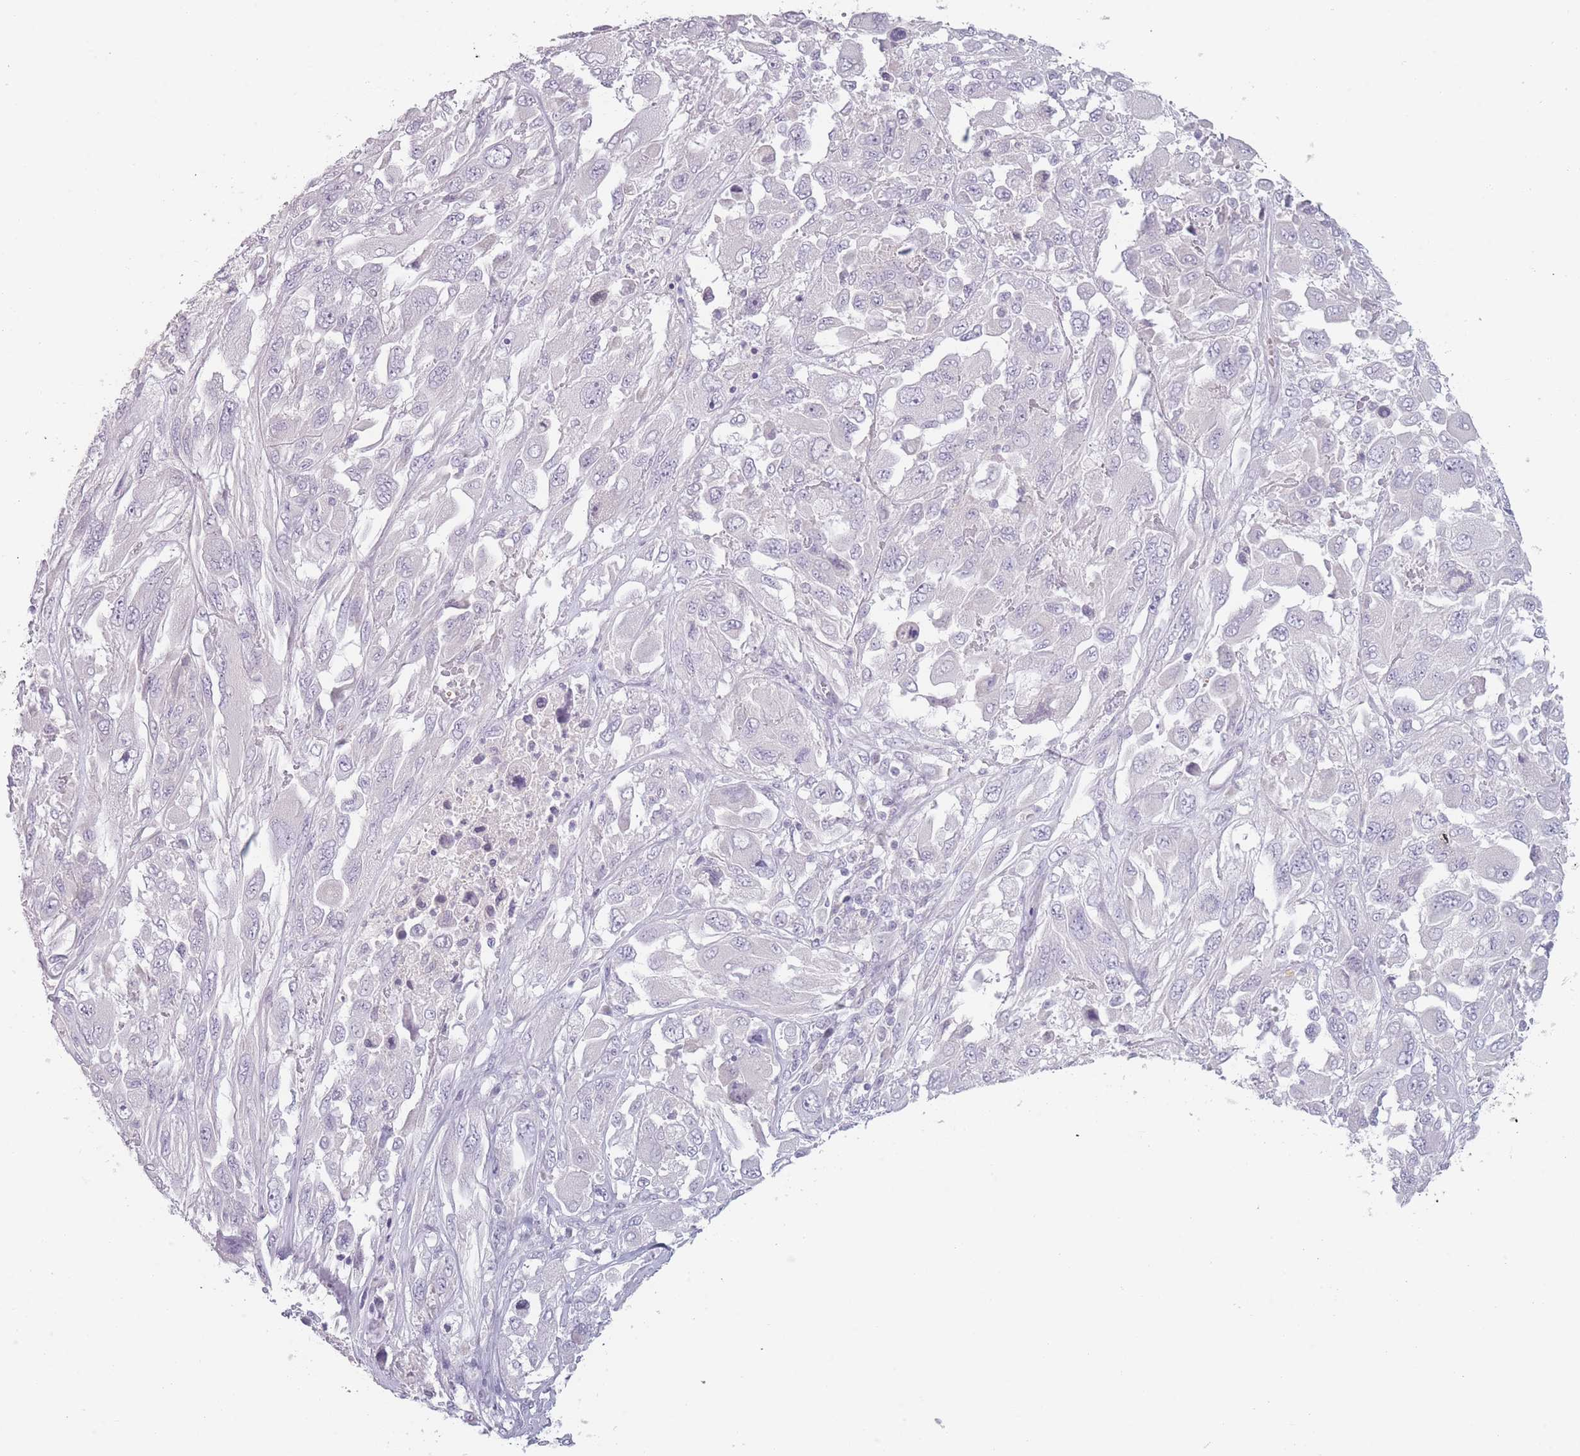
{"staining": {"intensity": "negative", "quantity": "none", "location": "none"}, "tissue": "melanoma", "cell_type": "Tumor cells", "image_type": "cancer", "snomed": [{"axis": "morphology", "description": "Malignant melanoma, NOS"}, {"axis": "topography", "description": "Skin"}], "caption": "High power microscopy photomicrograph of an immunohistochemistry photomicrograph of melanoma, revealing no significant staining in tumor cells. (DAB immunohistochemistry (IHC) with hematoxylin counter stain).", "gene": "RASL10B", "patient": {"sex": "female", "age": 91}}